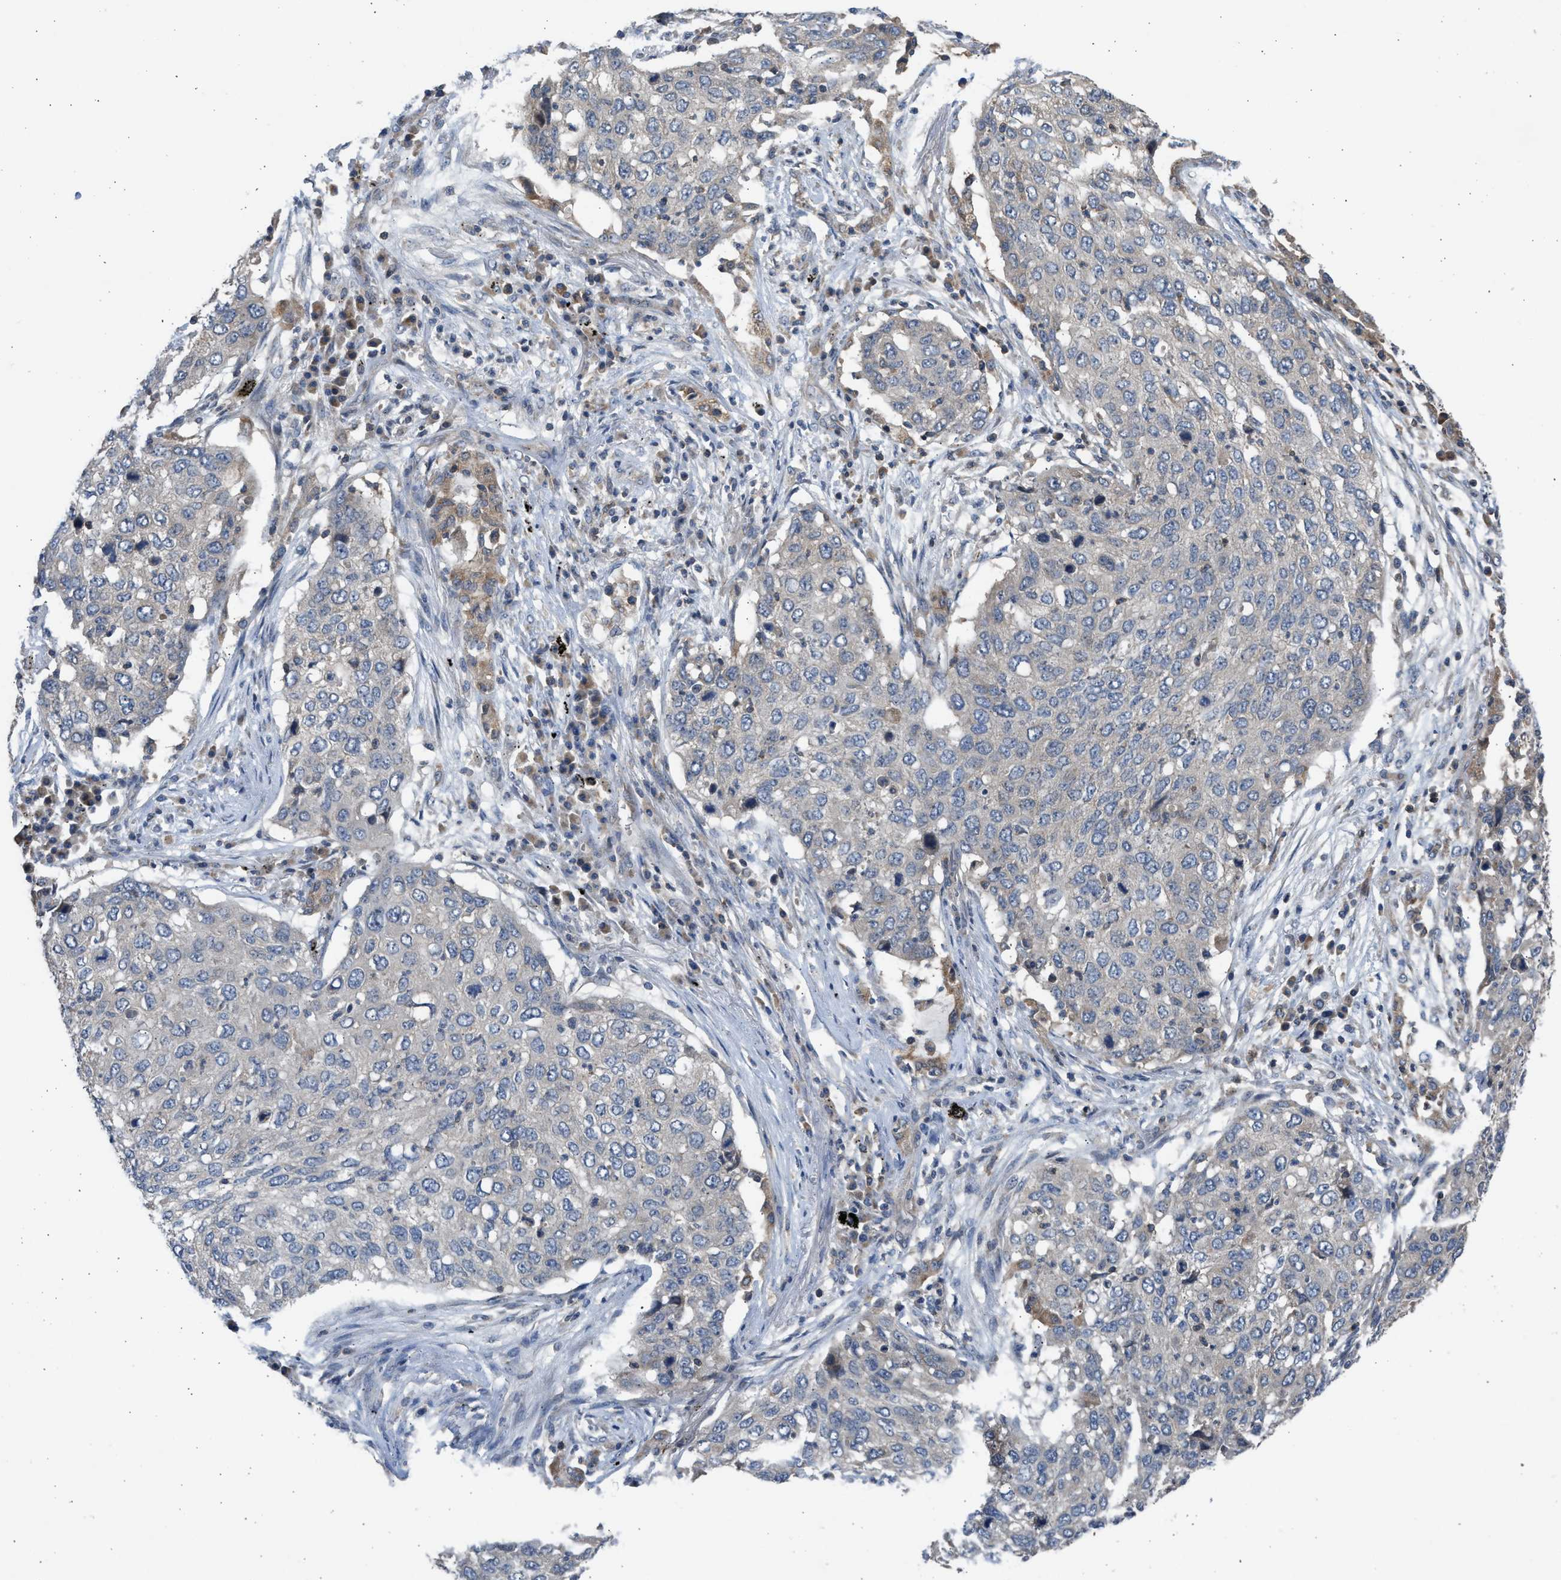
{"staining": {"intensity": "negative", "quantity": "none", "location": "none"}, "tissue": "lung cancer", "cell_type": "Tumor cells", "image_type": "cancer", "snomed": [{"axis": "morphology", "description": "Squamous cell carcinoma, NOS"}, {"axis": "topography", "description": "Lung"}], "caption": "IHC micrograph of squamous cell carcinoma (lung) stained for a protein (brown), which displays no positivity in tumor cells. Brightfield microscopy of IHC stained with DAB (3,3'-diaminobenzidine) (brown) and hematoxylin (blue), captured at high magnification.", "gene": "CYP1A1", "patient": {"sex": "female", "age": 63}}